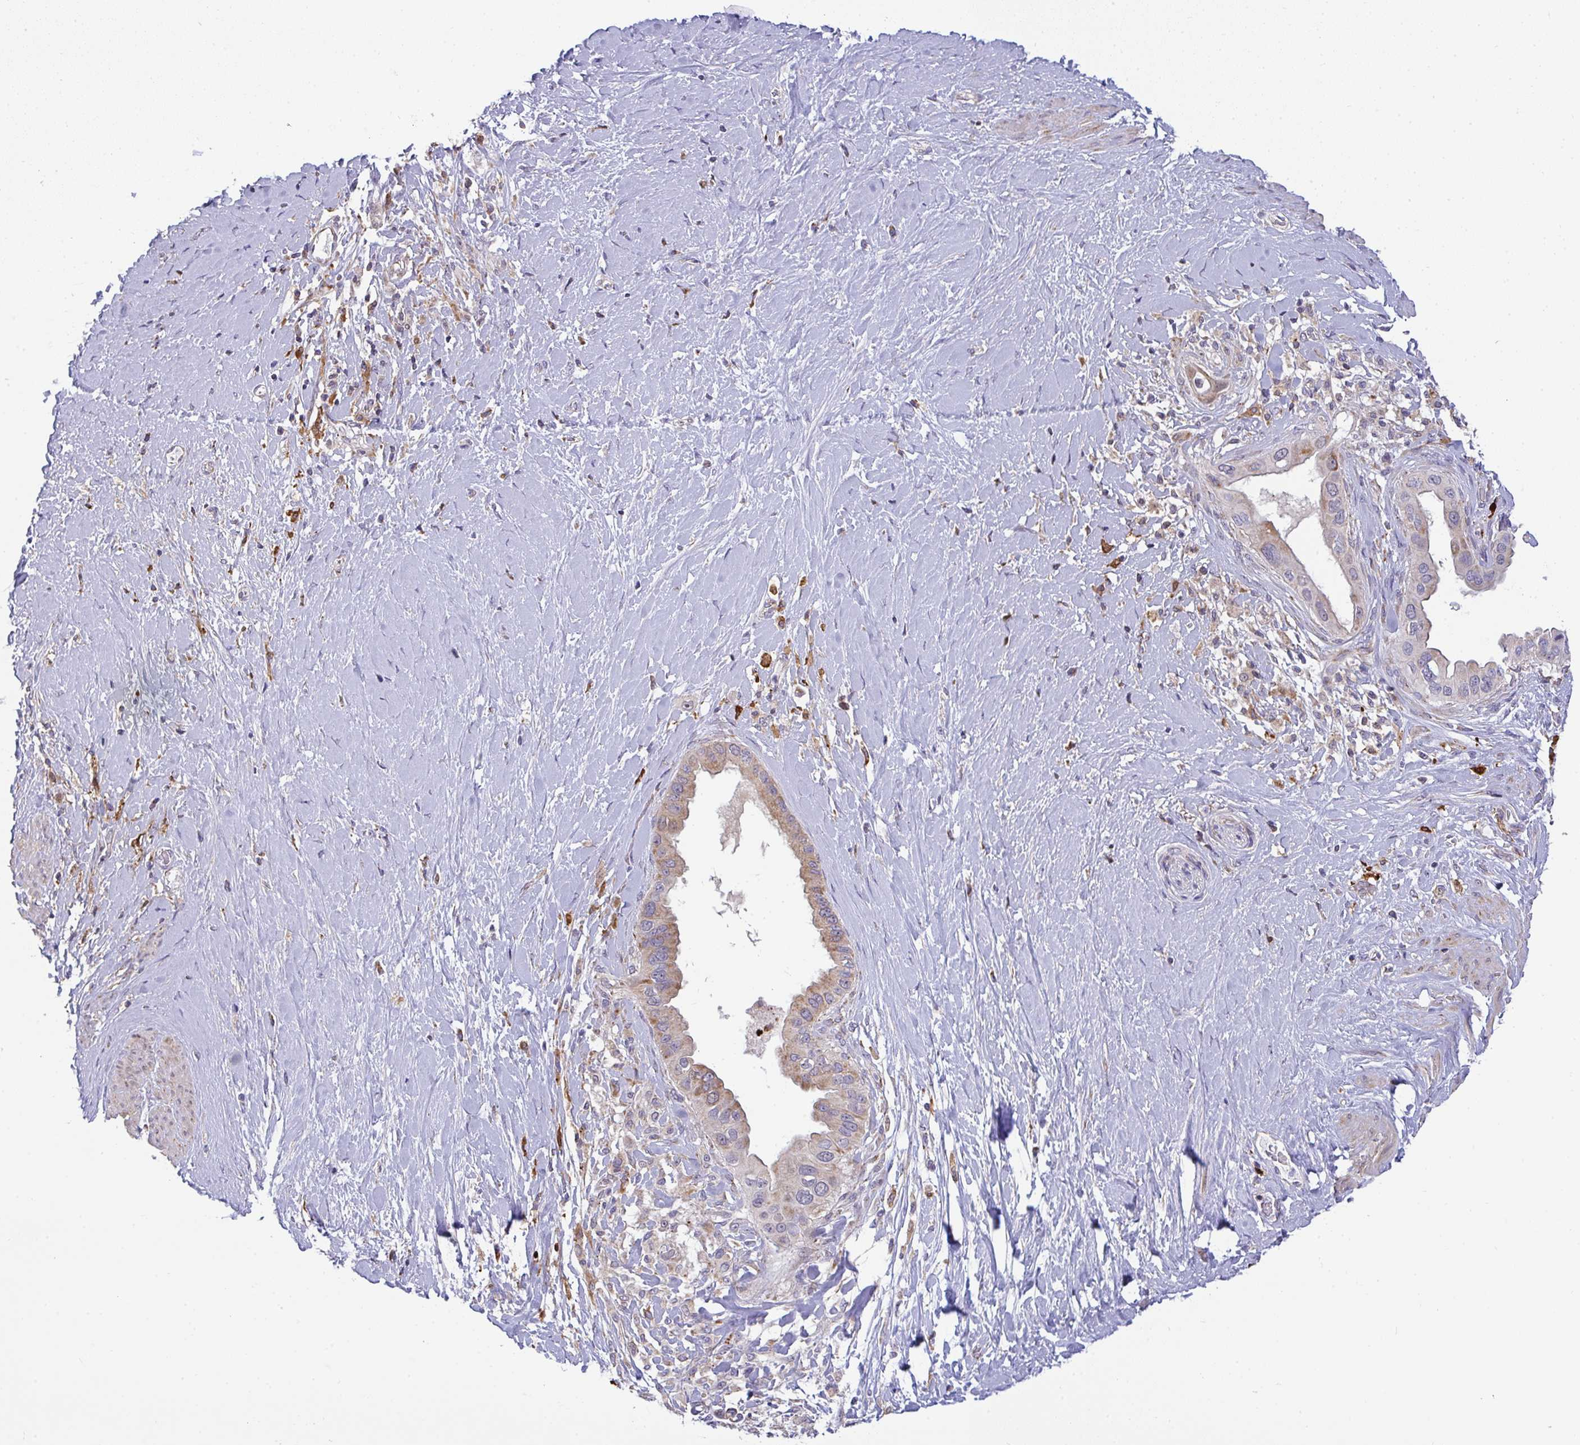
{"staining": {"intensity": "moderate", "quantity": "25%-75%", "location": "cytoplasmic/membranous"}, "tissue": "pancreatic cancer", "cell_type": "Tumor cells", "image_type": "cancer", "snomed": [{"axis": "morphology", "description": "Adenocarcinoma, NOS"}, {"axis": "topography", "description": "Pancreas"}], "caption": "Immunohistochemistry (IHC) micrograph of human pancreatic cancer (adenocarcinoma) stained for a protein (brown), which displays medium levels of moderate cytoplasmic/membranous positivity in approximately 25%-75% of tumor cells.", "gene": "SRRM4", "patient": {"sex": "female", "age": 56}}